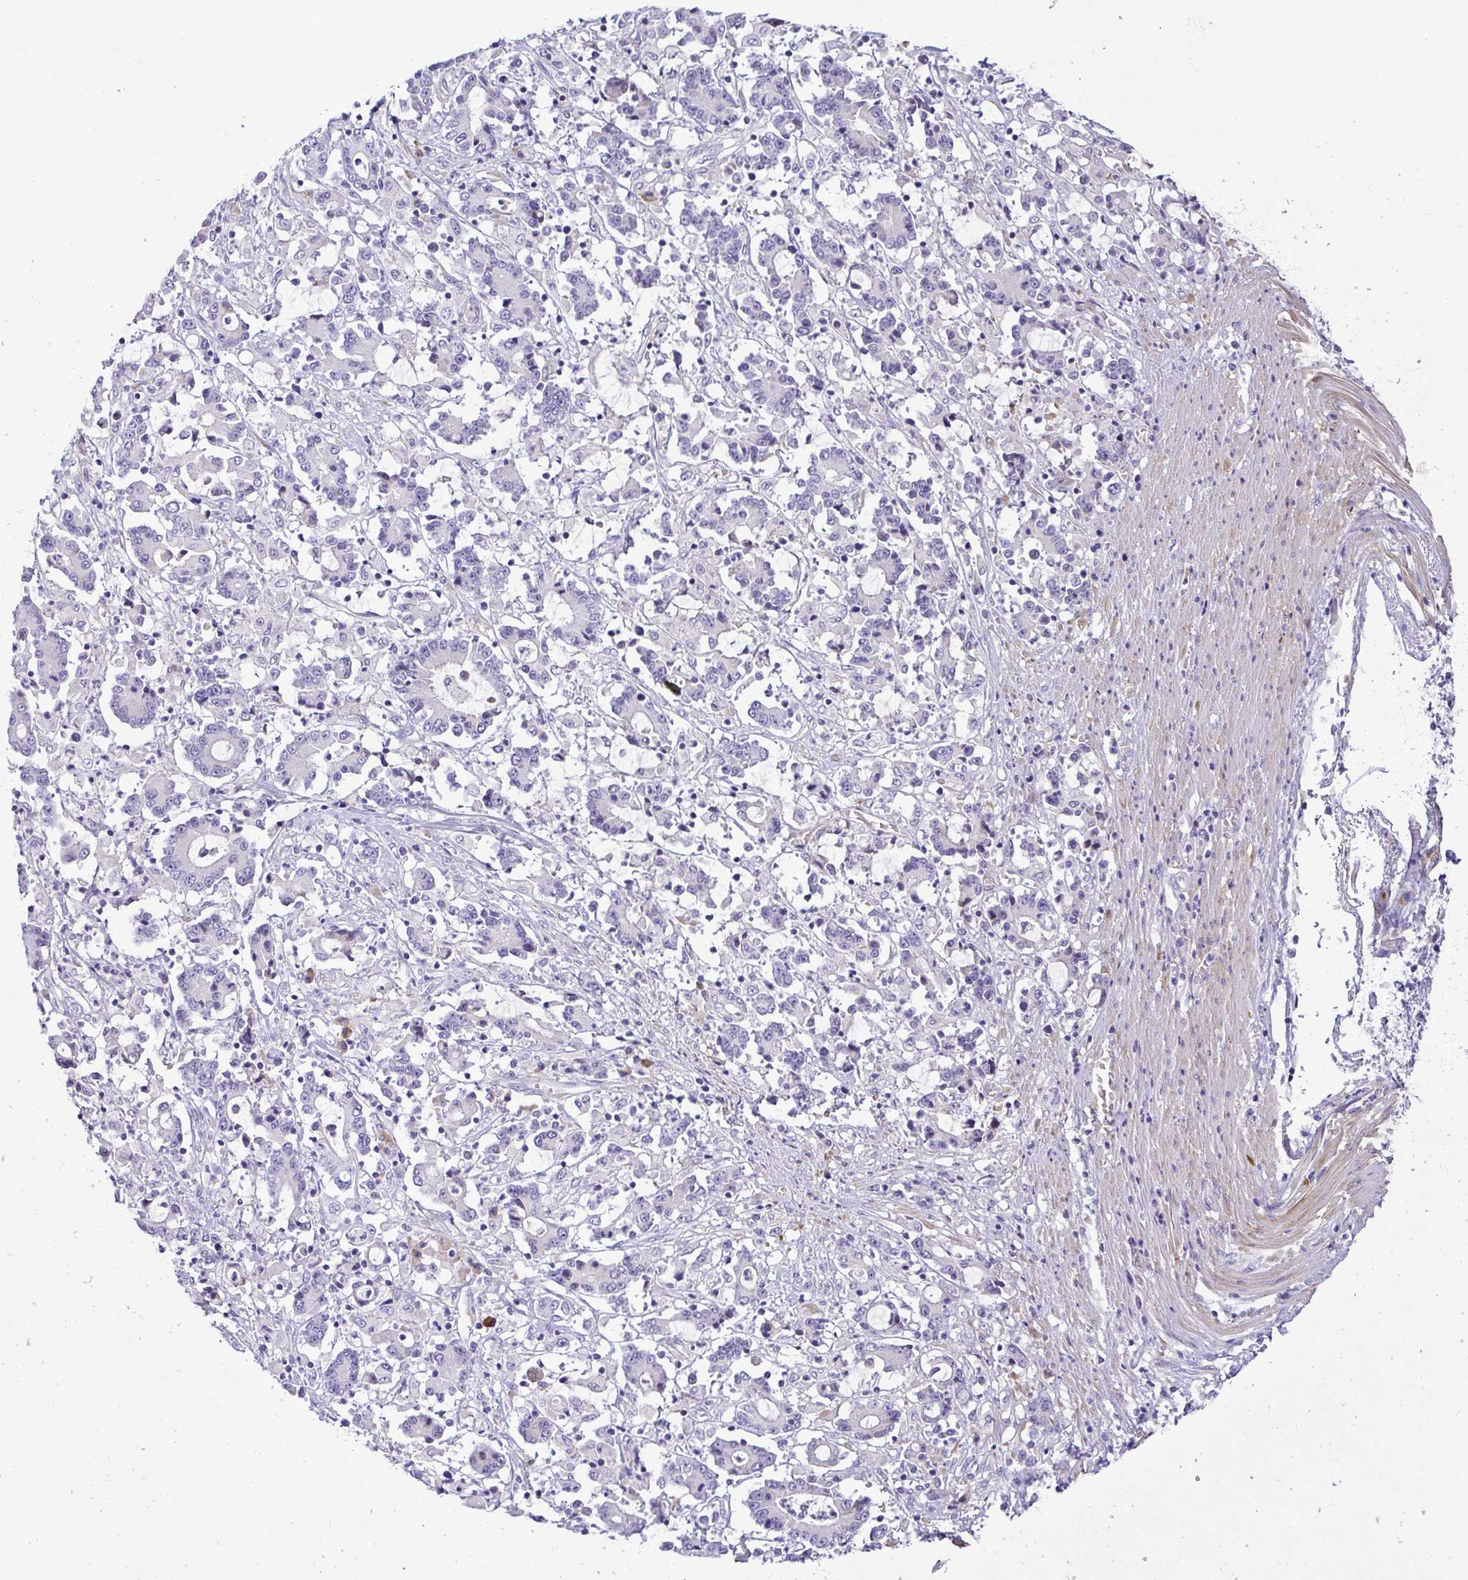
{"staining": {"intensity": "negative", "quantity": "none", "location": "none"}, "tissue": "stomach cancer", "cell_type": "Tumor cells", "image_type": "cancer", "snomed": [{"axis": "morphology", "description": "Adenocarcinoma, NOS"}, {"axis": "topography", "description": "Stomach, upper"}], "caption": "High magnification brightfield microscopy of adenocarcinoma (stomach) stained with DAB (brown) and counterstained with hematoxylin (blue): tumor cells show no significant positivity. (Brightfield microscopy of DAB (3,3'-diaminobenzidine) immunohistochemistry (IHC) at high magnification).", "gene": "FAM86B1", "patient": {"sex": "male", "age": 68}}